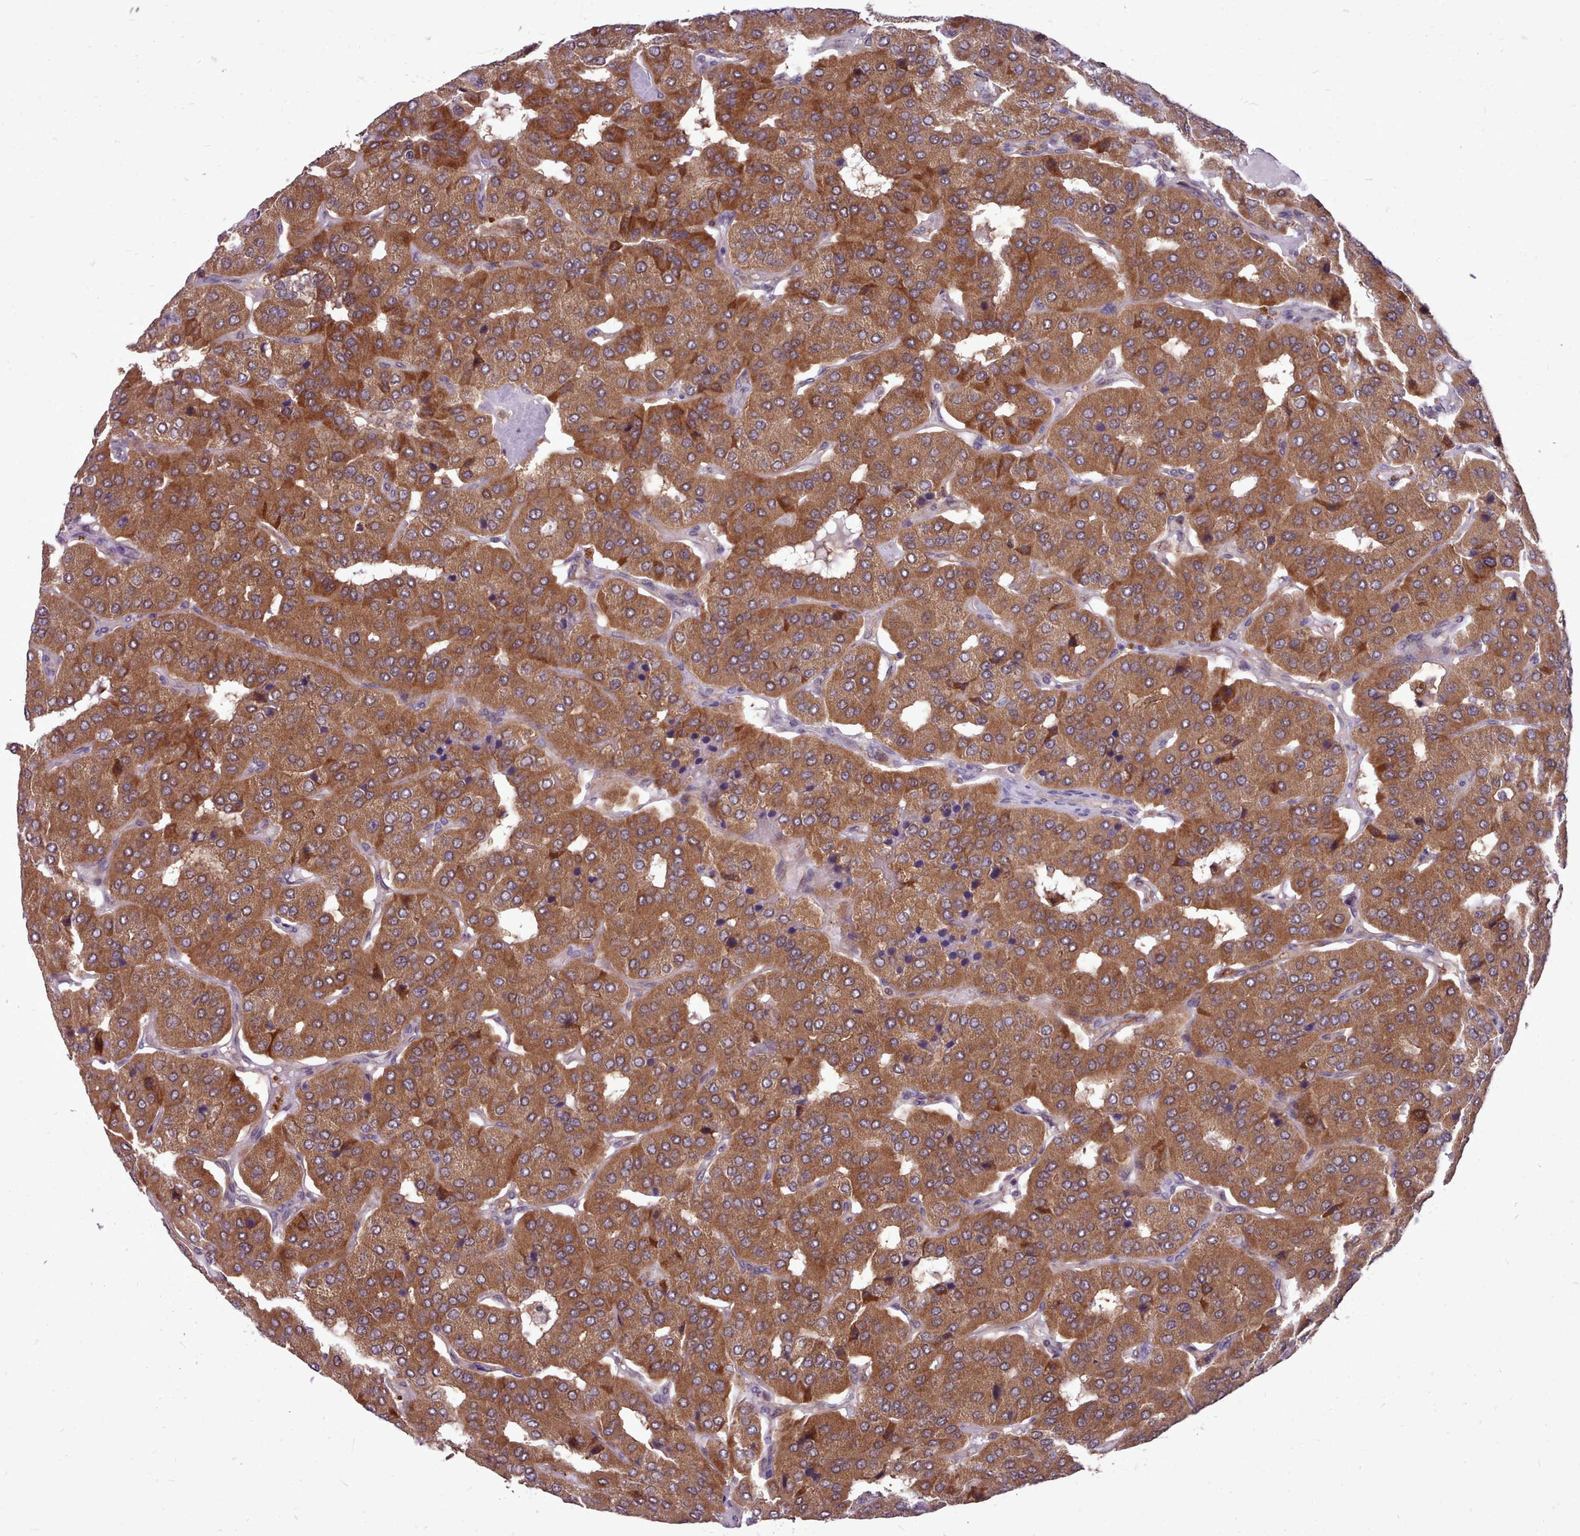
{"staining": {"intensity": "moderate", "quantity": ">75%", "location": "cytoplasmic/membranous"}, "tissue": "parathyroid gland", "cell_type": "Glandular cells", "image_type": "normal", "snomed": [{"axis": "morphology", "description": "Normal tissue, NOS"}, {"axis": "morphology", "description": "Adenoma, NOS"}, {"axis": "topography", "description": "Parathyroid gland"}], "caption": "Approximately >75% of glandular cells in unremarkable parathyroid gland display moderate cytoplasmic/membranous protein staining as visualized by brown immunohistochemical staining.", "gene": "AHCY", "patient": {"sex": "female", "age": 86}}